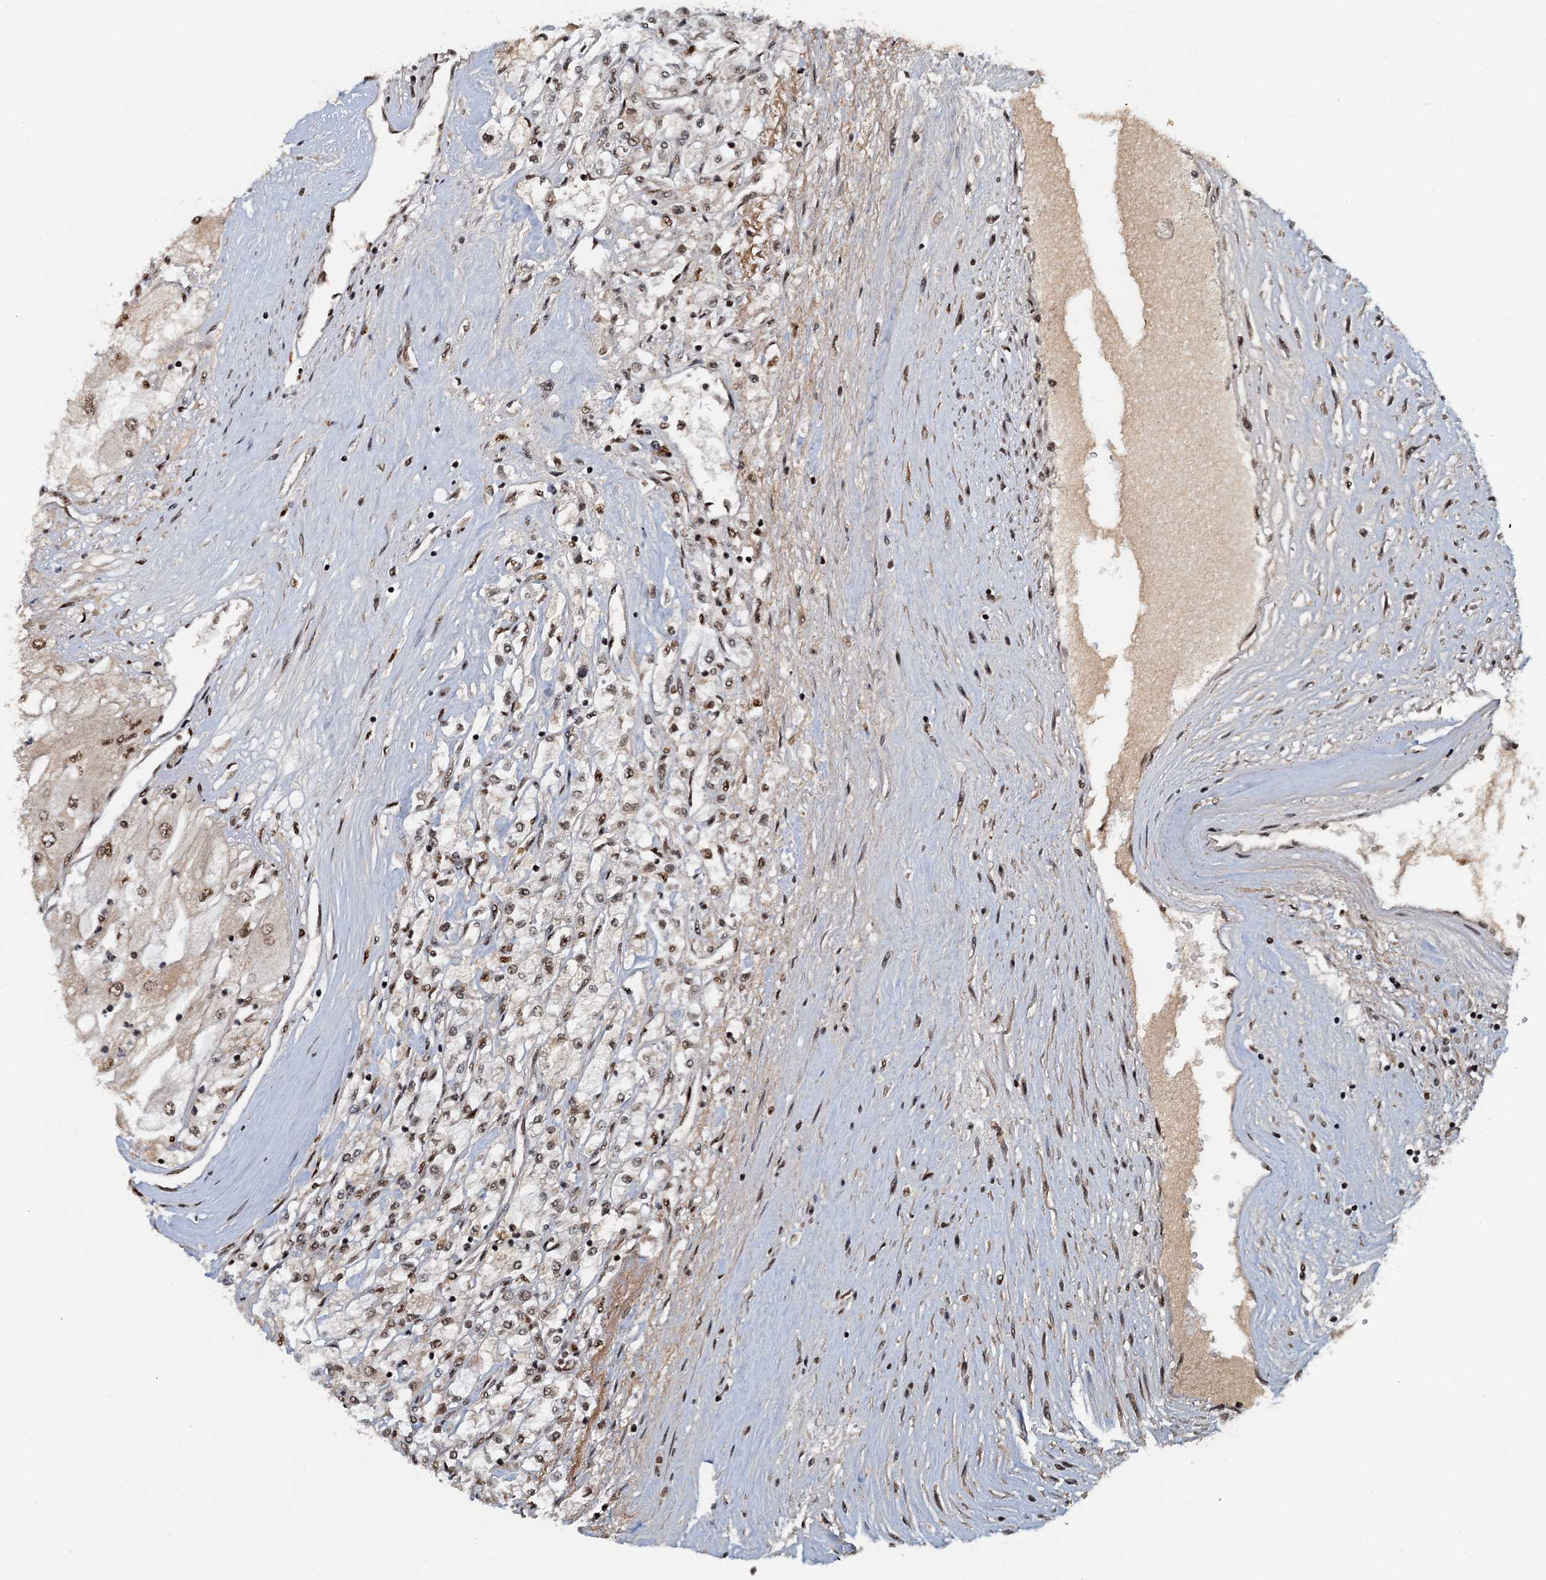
{"staining": {"intensity": "moderate", "quantity": ">75%", "location": "nuclear"}, "tissue": "renal cancer", "cell_type": "Tumor cells", "image_type": "cancer", "snomed": [{"axis": "morphology", "description": "Adenocarcinoma, NOS"}, {"axis": "topography", "description": "Kidney"}], "caption": "Tumor cells exhibit moderate nuclear expression in approximately >75% of cells in renal adenocarcinoma. The staining was performed using DAB (3,3'-diaminobenzidine), with brown indicating positive protein expression. Nuclei are stained blue with hematoxylin.", "gene": "ZC3H18", "patient": {"sex": "male", "age": 80}}